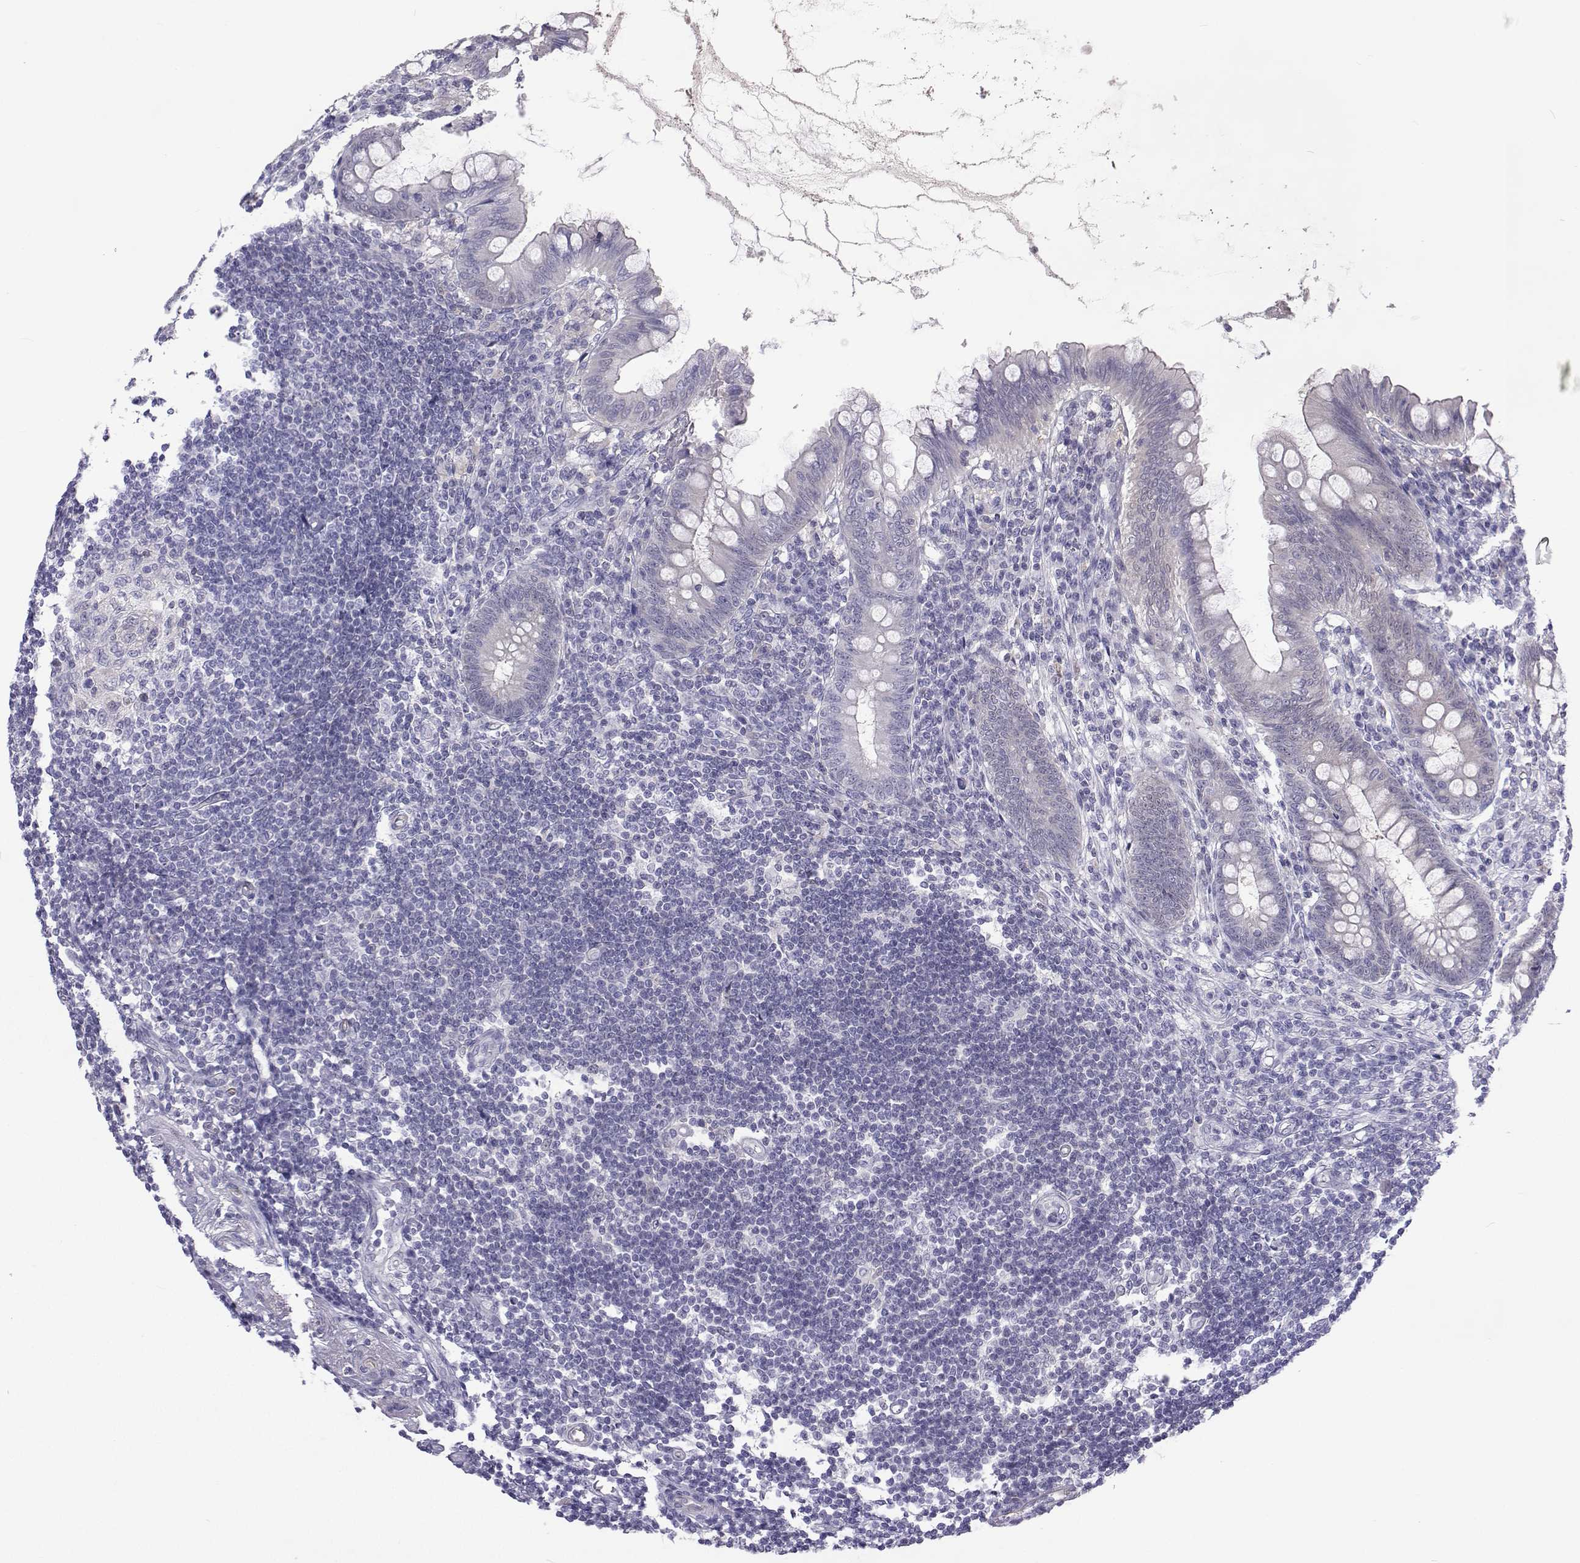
{"staining": {"intensity": "negative", "quantity": "none", "location": "none"}, "tissue": "appendix", "cell_type": "Glandular cells", "image_type": "normal", "snomed": [{"axis": "morphology", "description": "Normal tissue, NOS"}, {"axis": "topography", "description": "Appendix"}], "caption": "Glandular cells are negative for protein expression in benign human appendix. Brightfield microscopy of immunohistochemistry stained with DAB (brown) and hematoxylin (blue), captured at high magnification.", "gene": "GALM", "patient": {"sex": "female", "age": 57}}